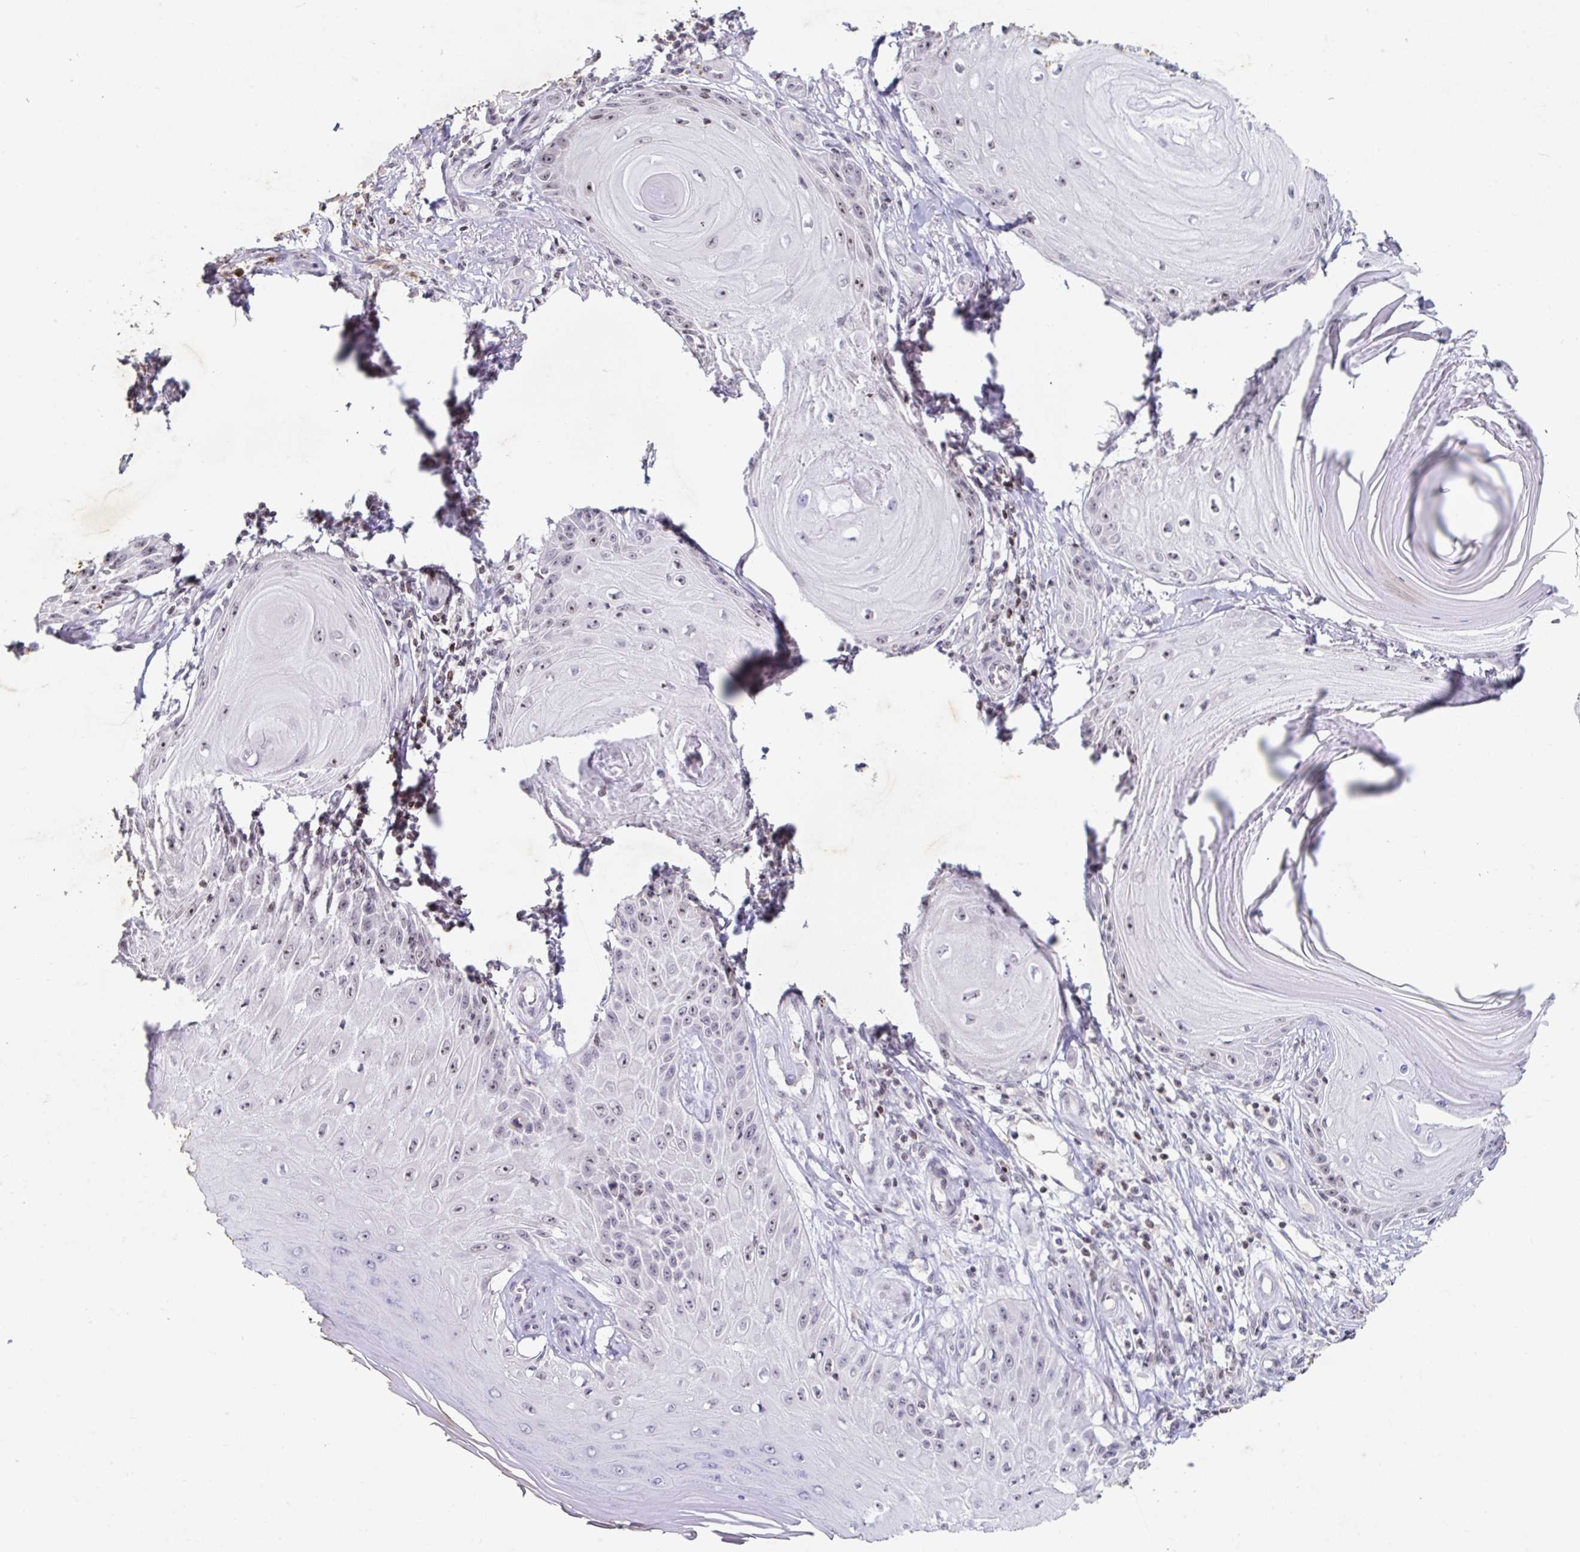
{"staining": {"intensity": "moderate", "quantity": "<25%", "location": "nuclear"}, "tissue": "skin cancer", "cell_type": "Tumor cells", "image_type": "cancer", "snomed": [{"axis": "morphology", "description": "Squamous cell carcinoma, NOS"}, {"axis": "topography", "description": "Skin"}], "caption": "Skin cancer (squamous cell carcinoma) stained for a protein (brown) reveals moderate nuclear positive expression in approximately <25% of tumor cells.", "gene": "C19orf53", "patient": {"sex": "female", "age": 77}}